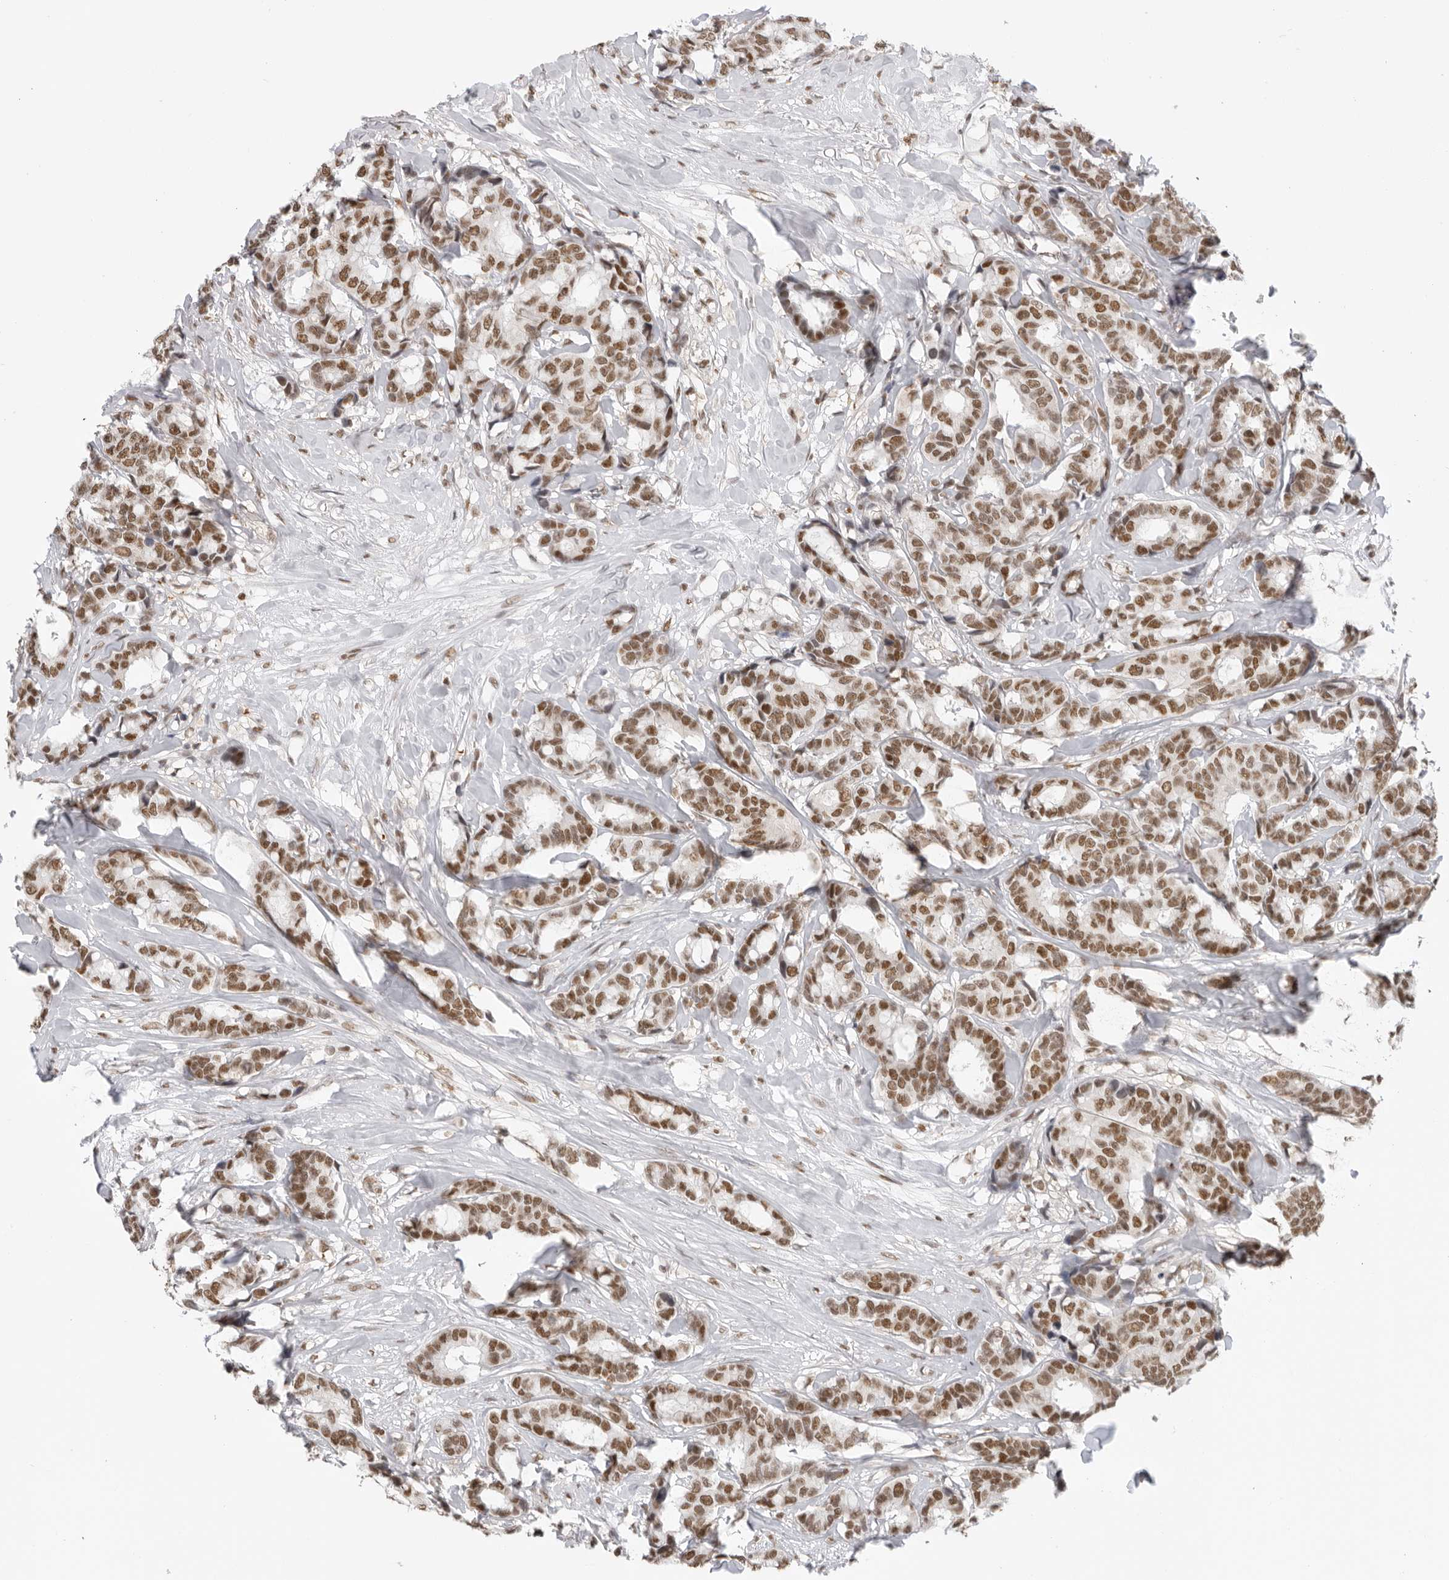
{"staining": {"intensity": "moderate", "quantity": ">75%", "location": "nuclear"}, "tissue": "breast cancer", "cell_type": "Tumor cells", "image_type": "cancer", "snomed": [{"axis": "morphology", "description": "Duct carcinoma"}, {"axis": "topography", "description": "Breast"}], "caption": "Moderate nuclear protein staining is present in approximately >75% of tumor cells in intraductal carcinoma (breast). (DAB (3,3'-diaminobenzidine) IHC, brown staining for protein, blue staining for nuclei).", "gene": "RPA2", "patient": {"sex": "female", "age": 87}}